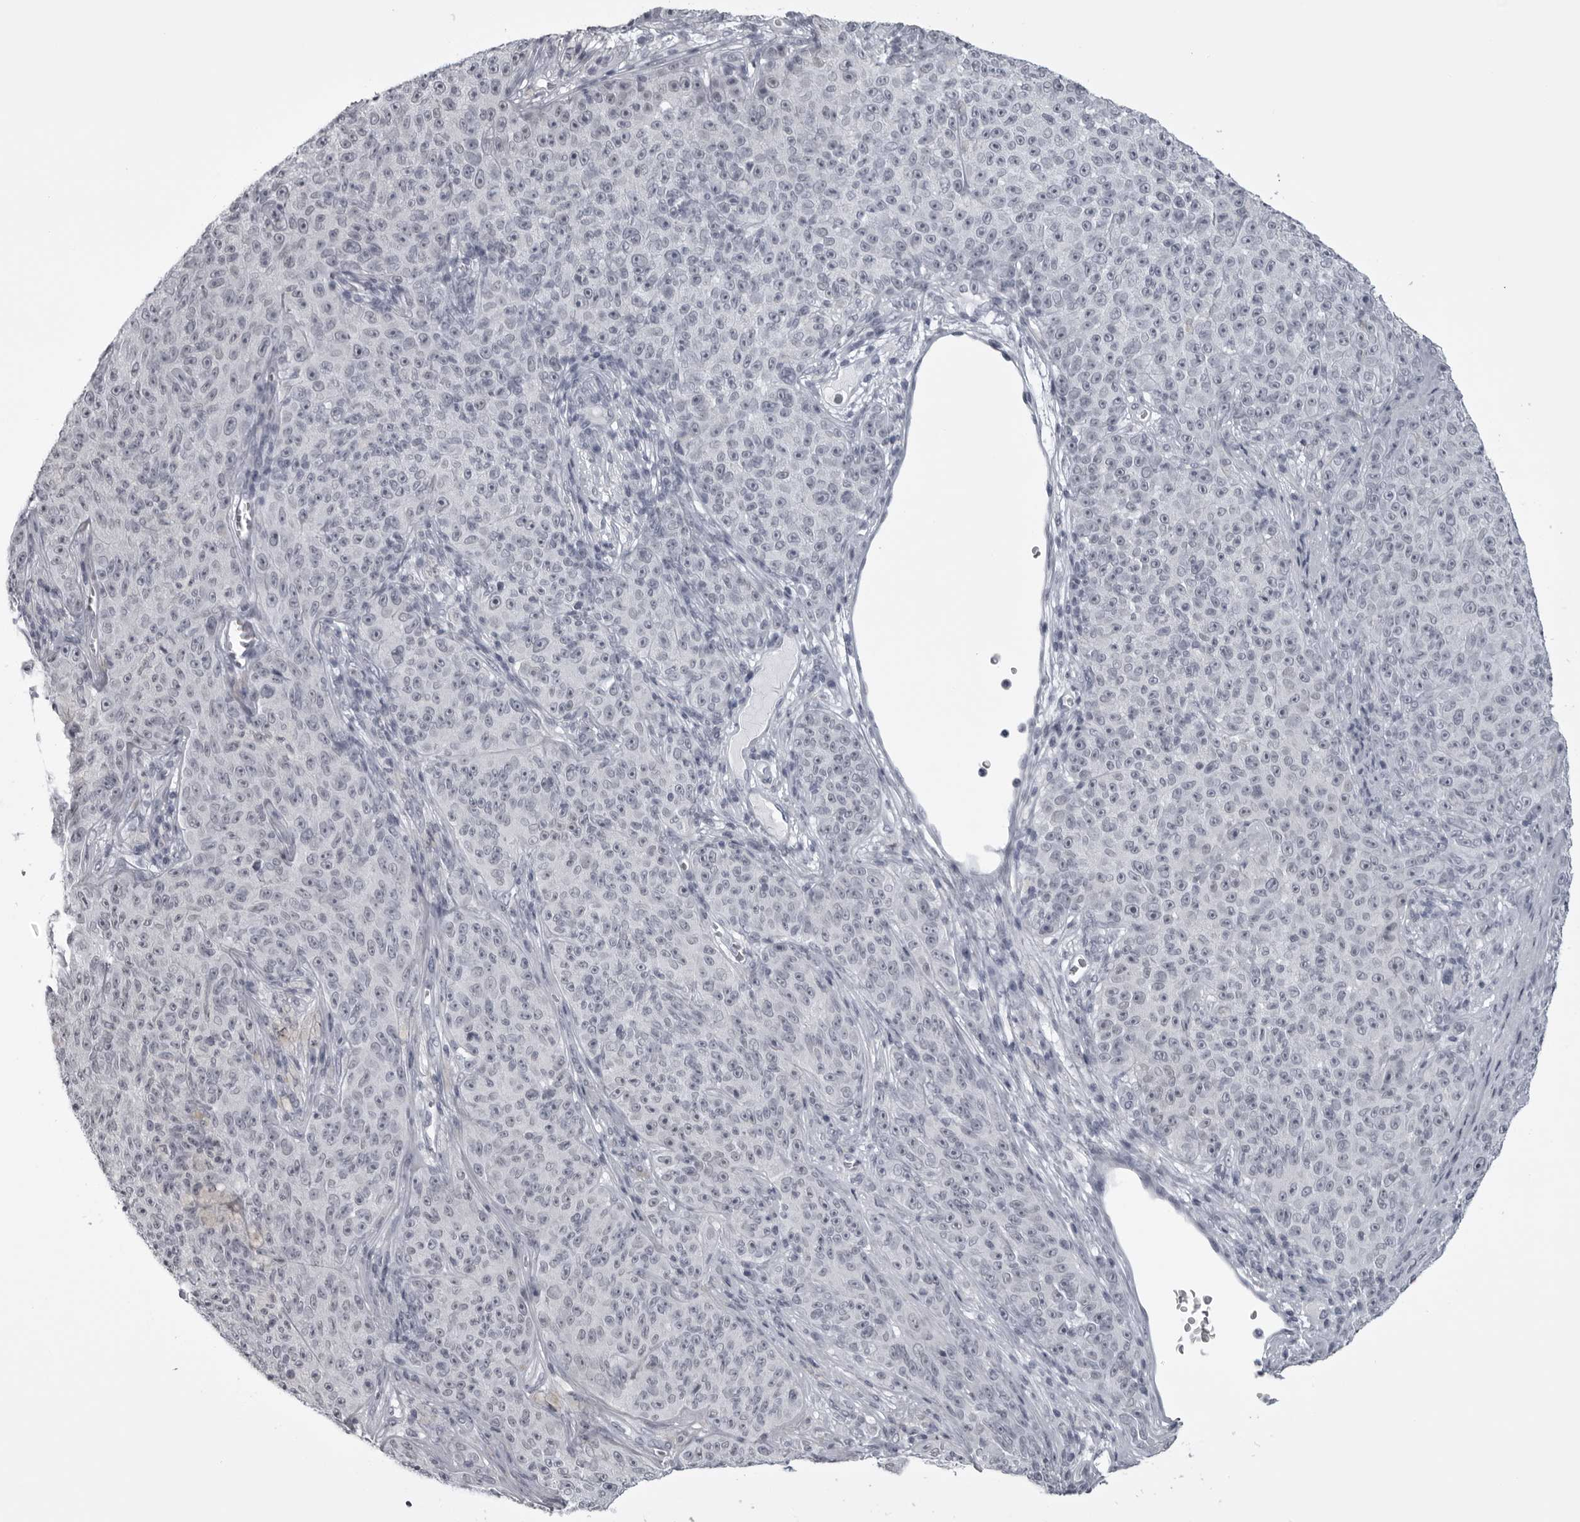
{"staining": {"intensity": "negative", "quantity": "none", "location": "none"}, "tissue": "melanoma", "cell_type": "Tumor cells", "image_type": "cancer", "snomed": [{"axis": "morphology", "description": "Malignant melanoma, NOS"}, {"axis": "topography", "description": "Skin"}], "caption": "Melanoma stained for a protein using immunohistochemistry demonstrates no expression tumor cells.", "gene": "UROD", "patient": {"sex": "female", "age": 82}}